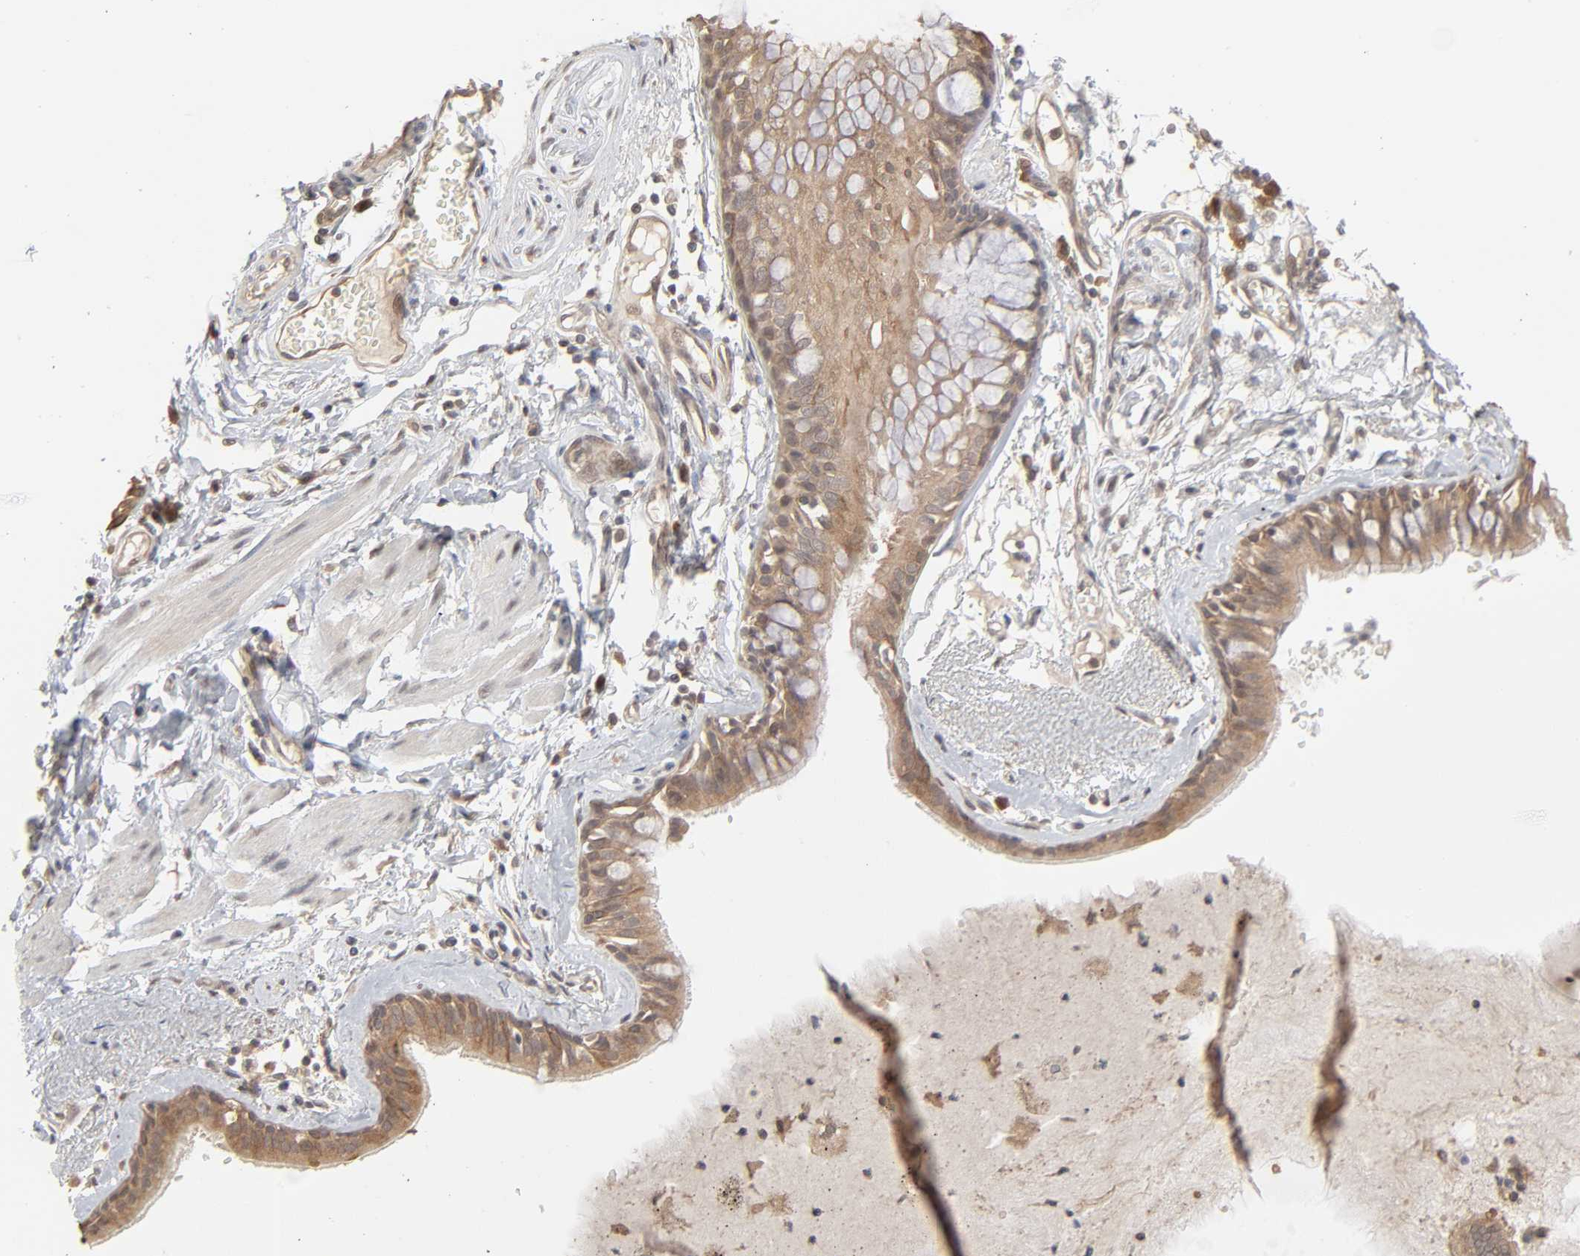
{"staining": {"intensity": "moderate", "quantity": ">75%", "location": "cytoplasmic/membranous"}, "tissue": "bronchus", "cell_type": "Respiratory epithelial cells", "image_type": "normal", "snomed": [{"axis": "morphology", "description": "Normal tissue, NOS"}, {"axis": "topography", "description": "Bronchus"}, {"axis": "topography", "description": "Lung"}], "caption": "Benign bronchus shows moderate cytoplasmic/membranous positivity in approximately >75% of respiratory epithelial cells.", "gene": "SCFD1", "patient": {"sex": "female", "age": 56}}